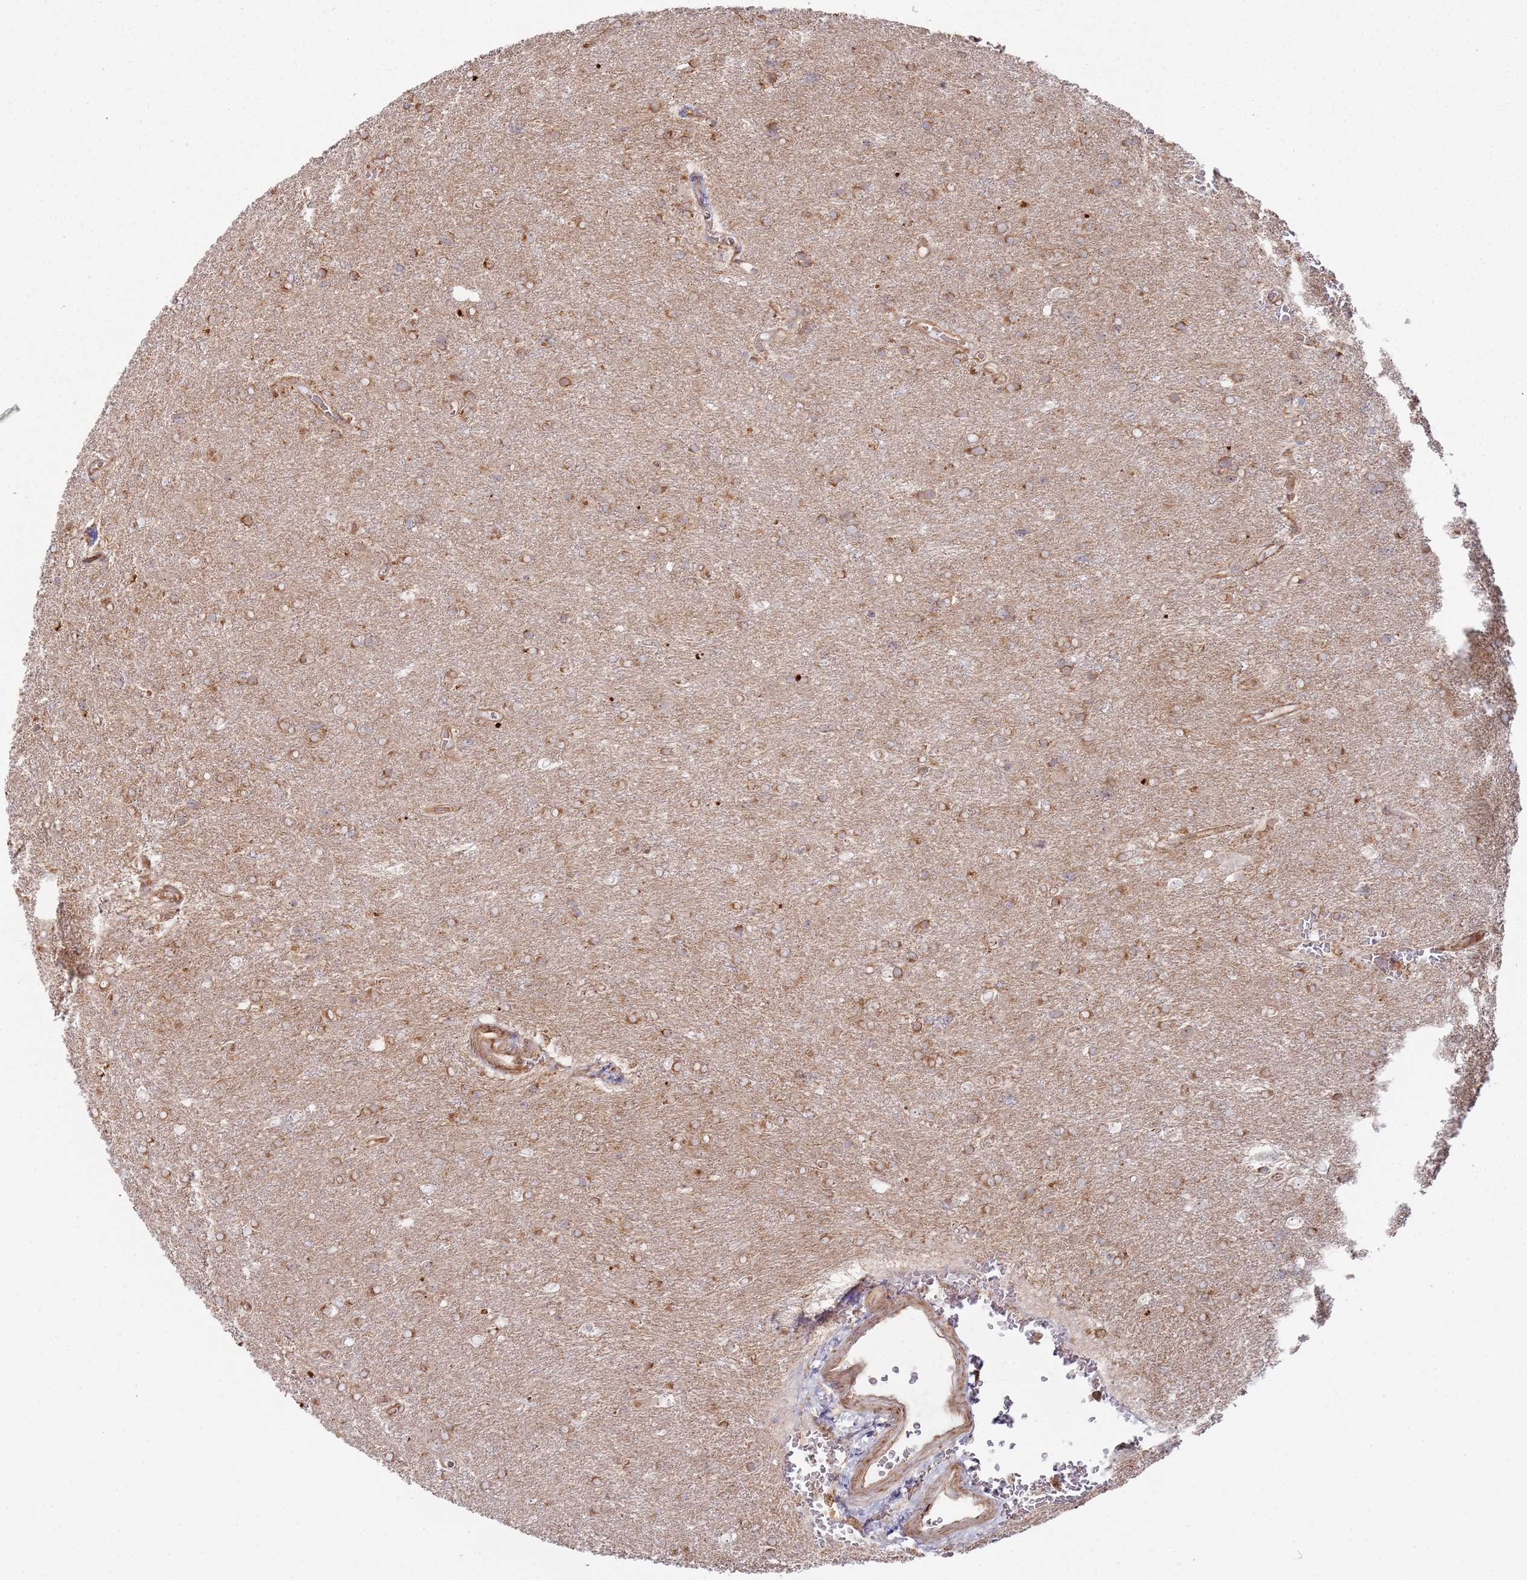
{"staining": {"intensity": "weak", "quantity": ">75%", "location": "cytoplasmic/membranous"}, "tissue": "glioma", "cell_type": "Tumor cells", "image_type": "cancer", "snomed": [{"axis": "morphology", "description": "Glioma, malignant, Low grade"}, {"axis": "topography", "description": "Brain"}], "caption": "Glioma stained with a brown dye shows weak cytoplasmic/membranous positive expression in about >75% of tumor cells.", "gene": "PHF21A", "patient": {"sex": "female", "age": 32}}